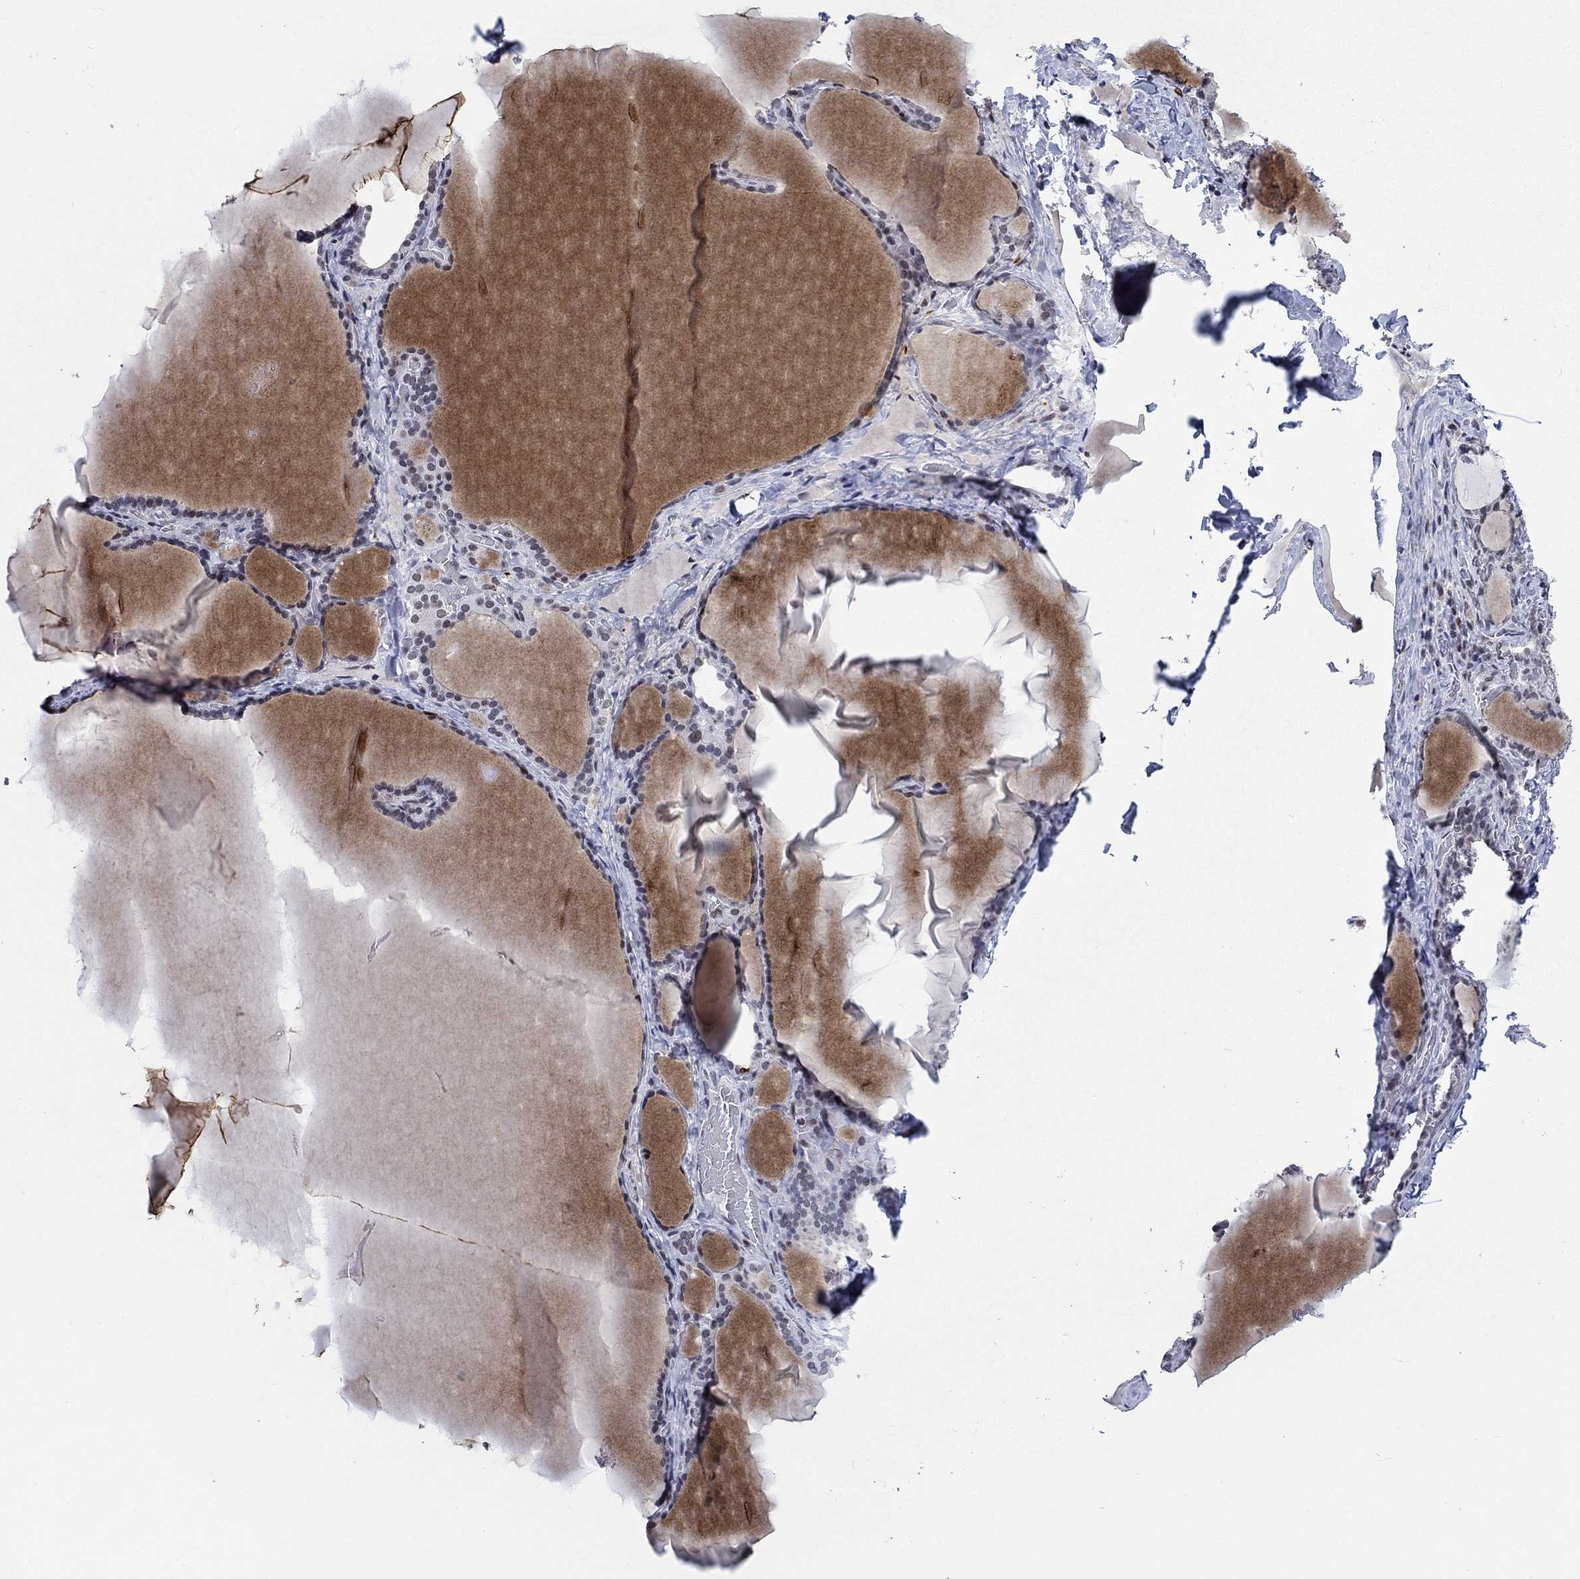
{"staining": {"intensity": "moderate", "quantity": "<25%", "location": "nuclear"}, "tissue": "thyroid gland", "cell_type": "Glandular cells", "image_type": "normal", "snomed": [{"axis": "morphology", "description": "Normal tissue, NOS"}, {"axis": "morphology", "description": "Hyperplasia, NOS"}, {"axis": "topography", "description": "Thyroid gland"}], "caption": "Protein staining exhibits moderate nuclear staining in approximately <25% of glandular cells in benign thyroid gland.", "gene": "HCFC1", "patient": {"sex": "female", "age": 27}}